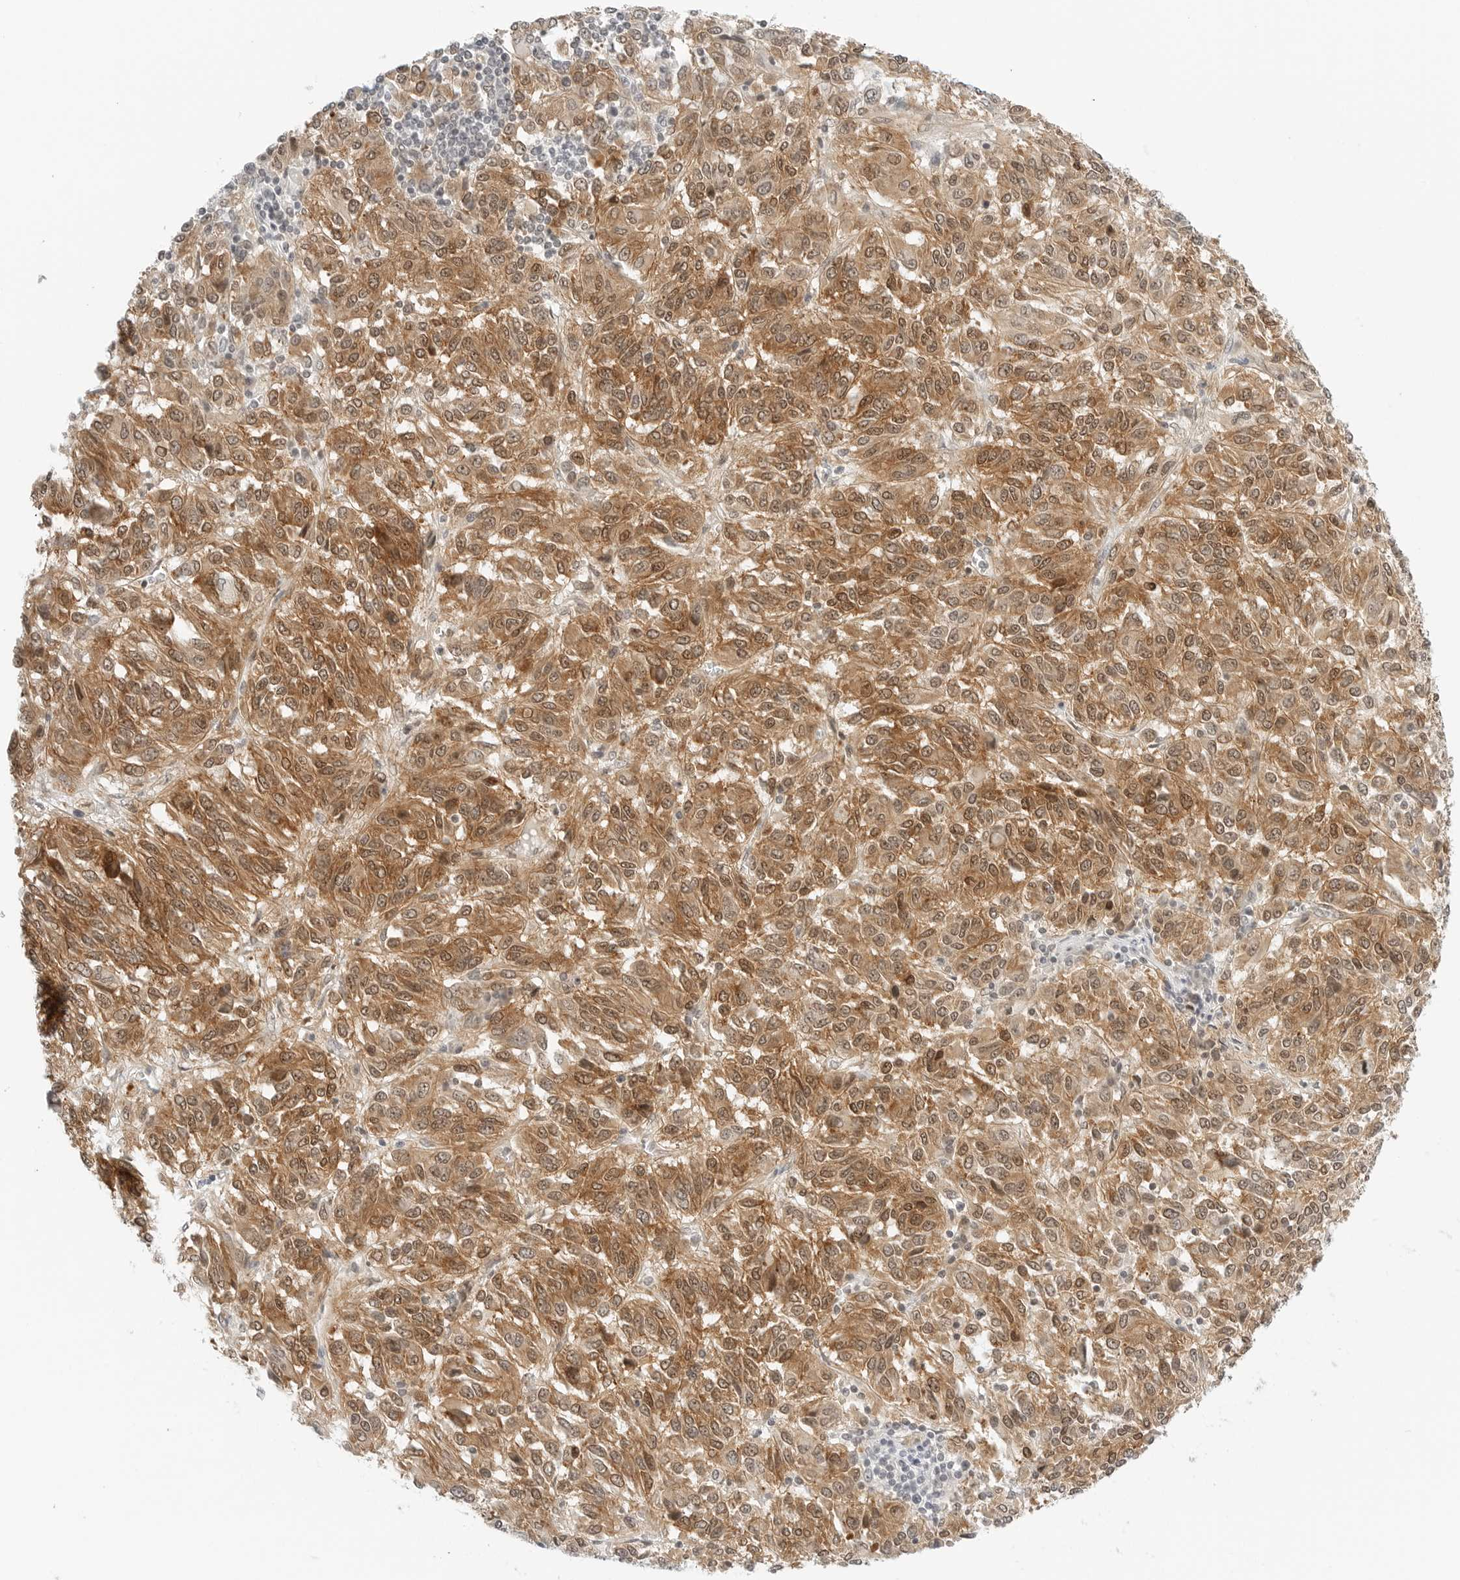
{"staining": {"intensity": "moderate", "quantity": ">75%", "location": "cytoplasmic/membranous,nuclear"}, "tissue": "melanoma", "cell_type": "Tumor cells", "image_type": "cancer", "snomed": [{"axis": "morphology", "description": "Malignant melanoma, Metastatic site"}, {"axis": "topography", "description": "Lung"}], "caption": "Melanoma was stained to show a protein in brown. There is medium levels of moderate cytoplasmic/membranous and nuclear staining in about >75% of tumor cells. The staining was performed using DAB (3,3'-diaminobenzidine) to visualize the protein expression in brown, while the nuclei were stained in blue with hematoxylin (Magnification: 20x).", "gene": "NEO1", "patient": {"sex": "male", "age": 64}}